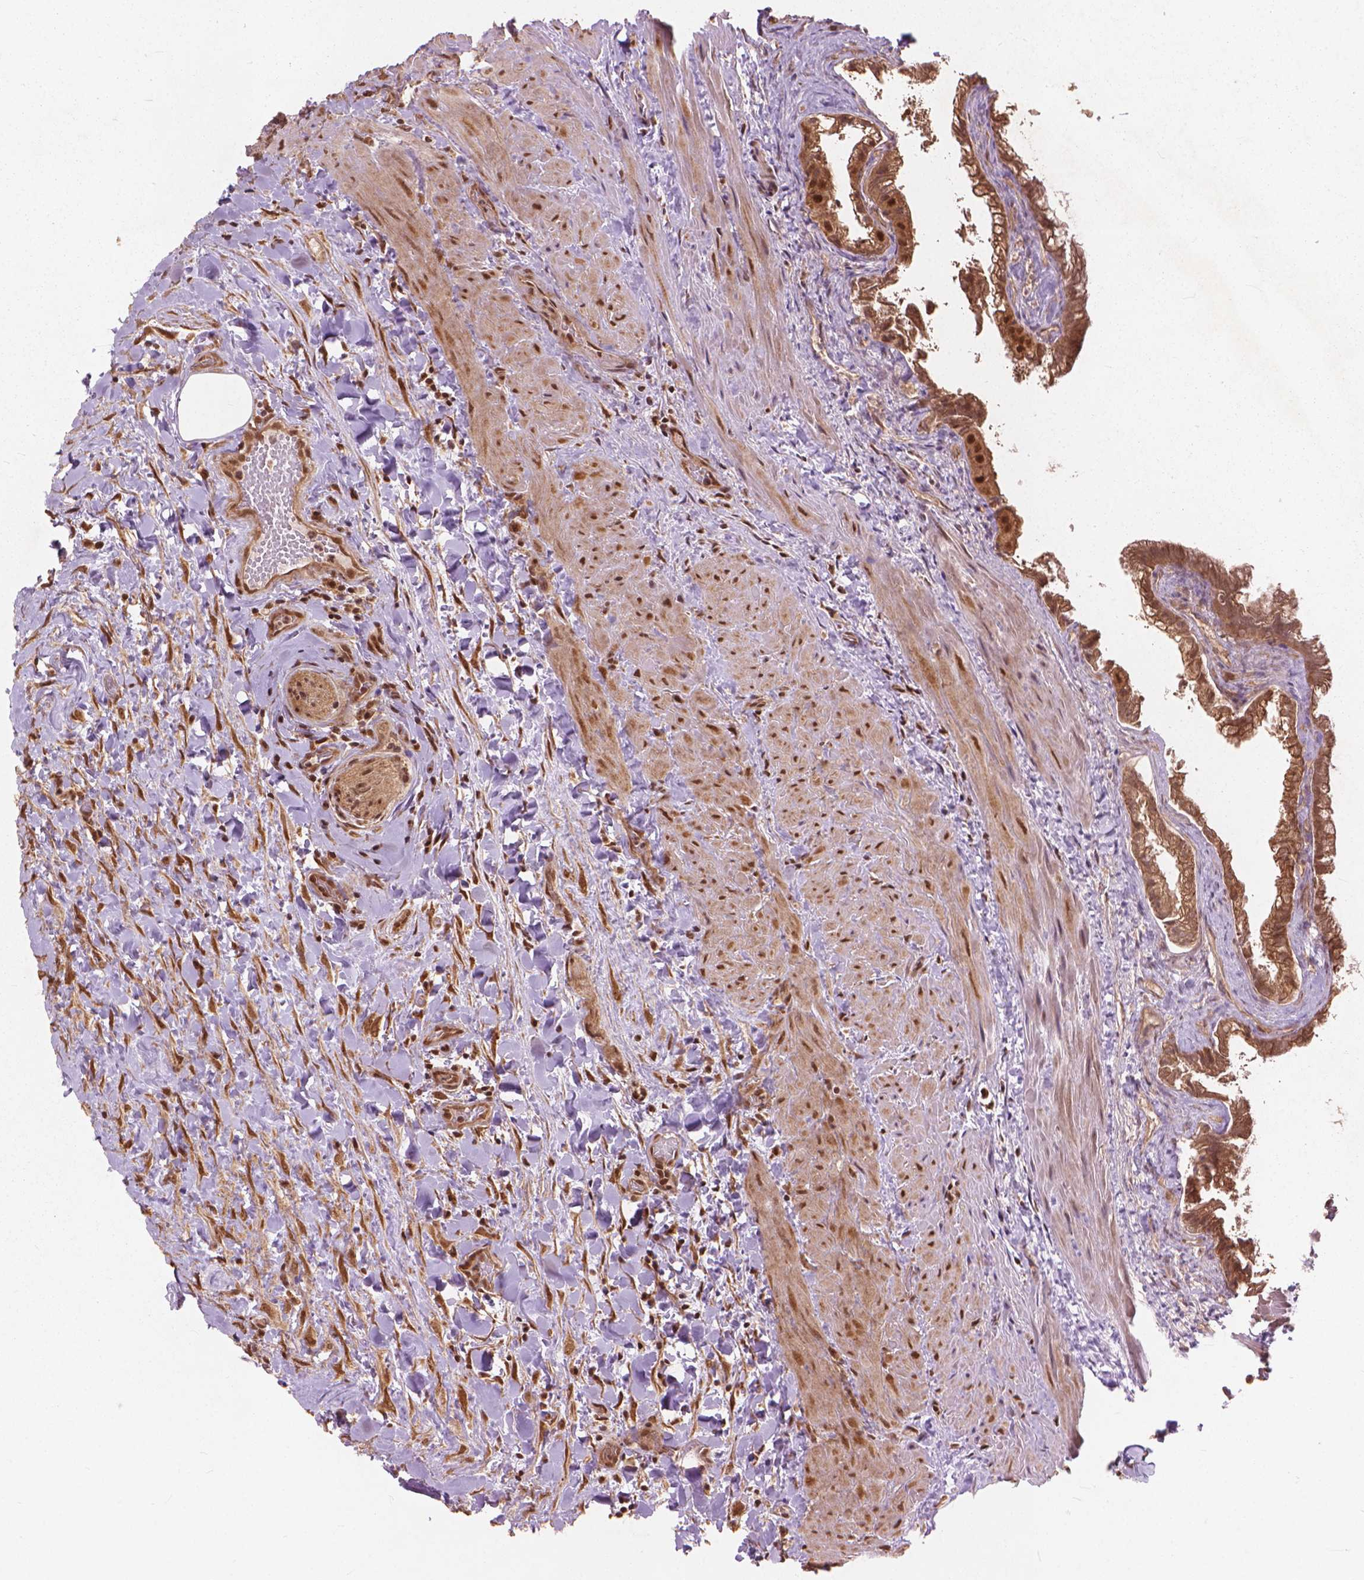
{"staining": {"intensity": "moderate", "quantity": ">75%", "location": "cytoplasmic/membranous,nuclear"}, "tissue": "gallbladder", "cell_type": "Glandular cells", "image_type": "normal", "snomed": [{"axis": "morphology", "description": "Normal tissue, NOS"}, {"axis": "topography", "description": "Gallbladder"}], "caption": "DAB immunohistochemical staining of benign human gallbladder demonstrates moderate cytoplasmic/membranous,nuclear protein positivity in about >75% of glandular cells. The protein is shown in brown color, while the nuclei are stained blue.", "gene": "SSU72", "patient": {"sex": "male", "age": 70}}